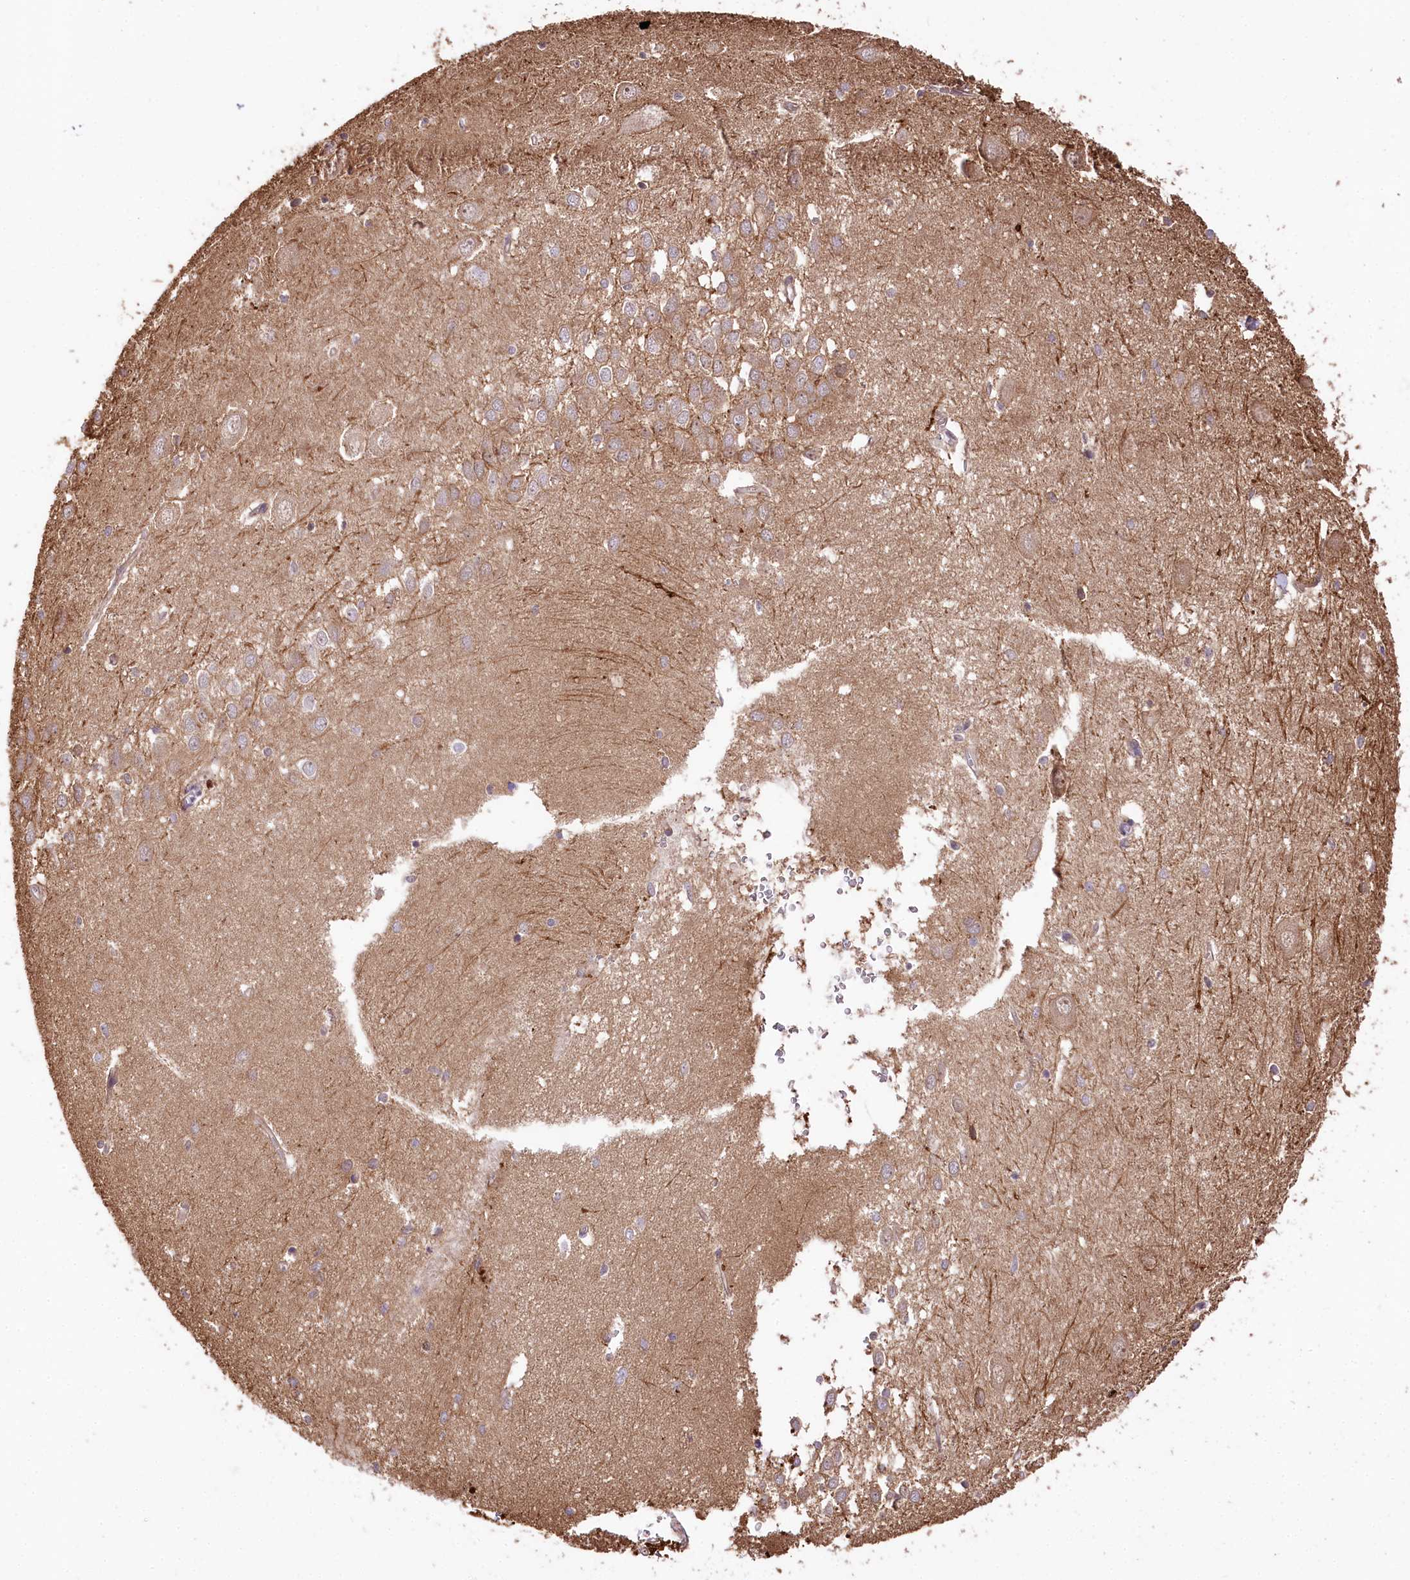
{"staining": {"intensity": "negative", "quantity": "none", "location": "none"}, "tissue": "hippocampus", "cell_type": "Glial cells", "image_type": "normal", "snomed": [{"axis": "morphology", "description": "Normal tissue, NOS"}, {"axis": "topography", "description": "Hippocampus"}], "caption": "IHC of normal human hippocampus demonstrates no positivity in glial cells. The staining is performed using DAB brown chromogen with nuclei counter-stained in using hematoxylin.", "gene": "FIGN", "patient": {"sex": "female", "age": 64}}